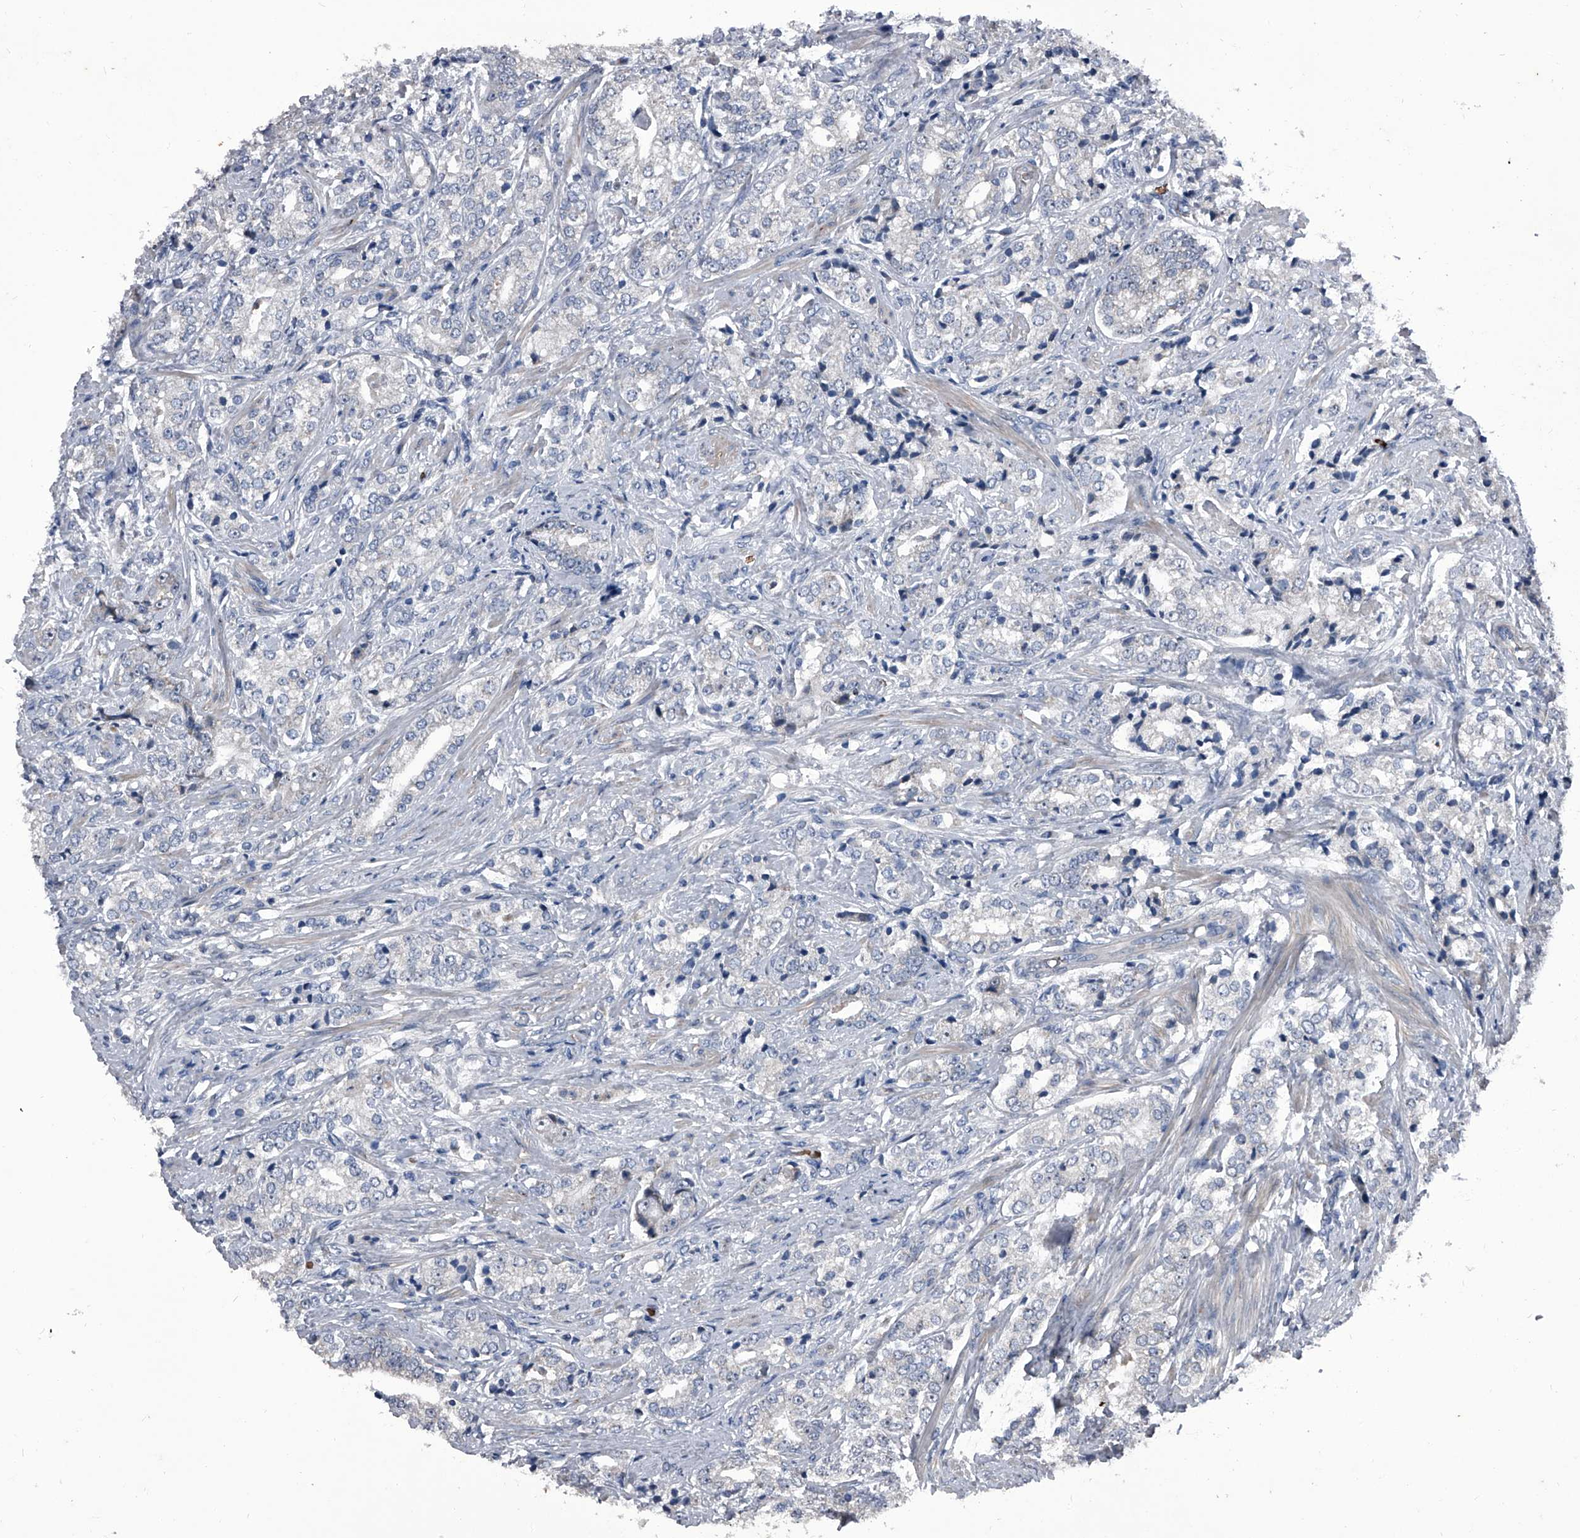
{"staining": {"intensity": "moderate", "quantity": "<25%", "location": "nuclear"}, "tissue": "prostate cancer", "cell_type": "Tumor cells", "image_type": "cancer", "snomed": [{"axis": "morphology", "description": "Adenocarcinoma, High grade"}, {"axis": "topography", "description": "Prostate"}], "caption": "Prostate cancer (high-grade adenocarcinoma) tissue exhibits moderate nuclear positivity in about <25% of tumor cells", "gene": "CEP85L", "patient": {"sex": "male", "age": 69}}